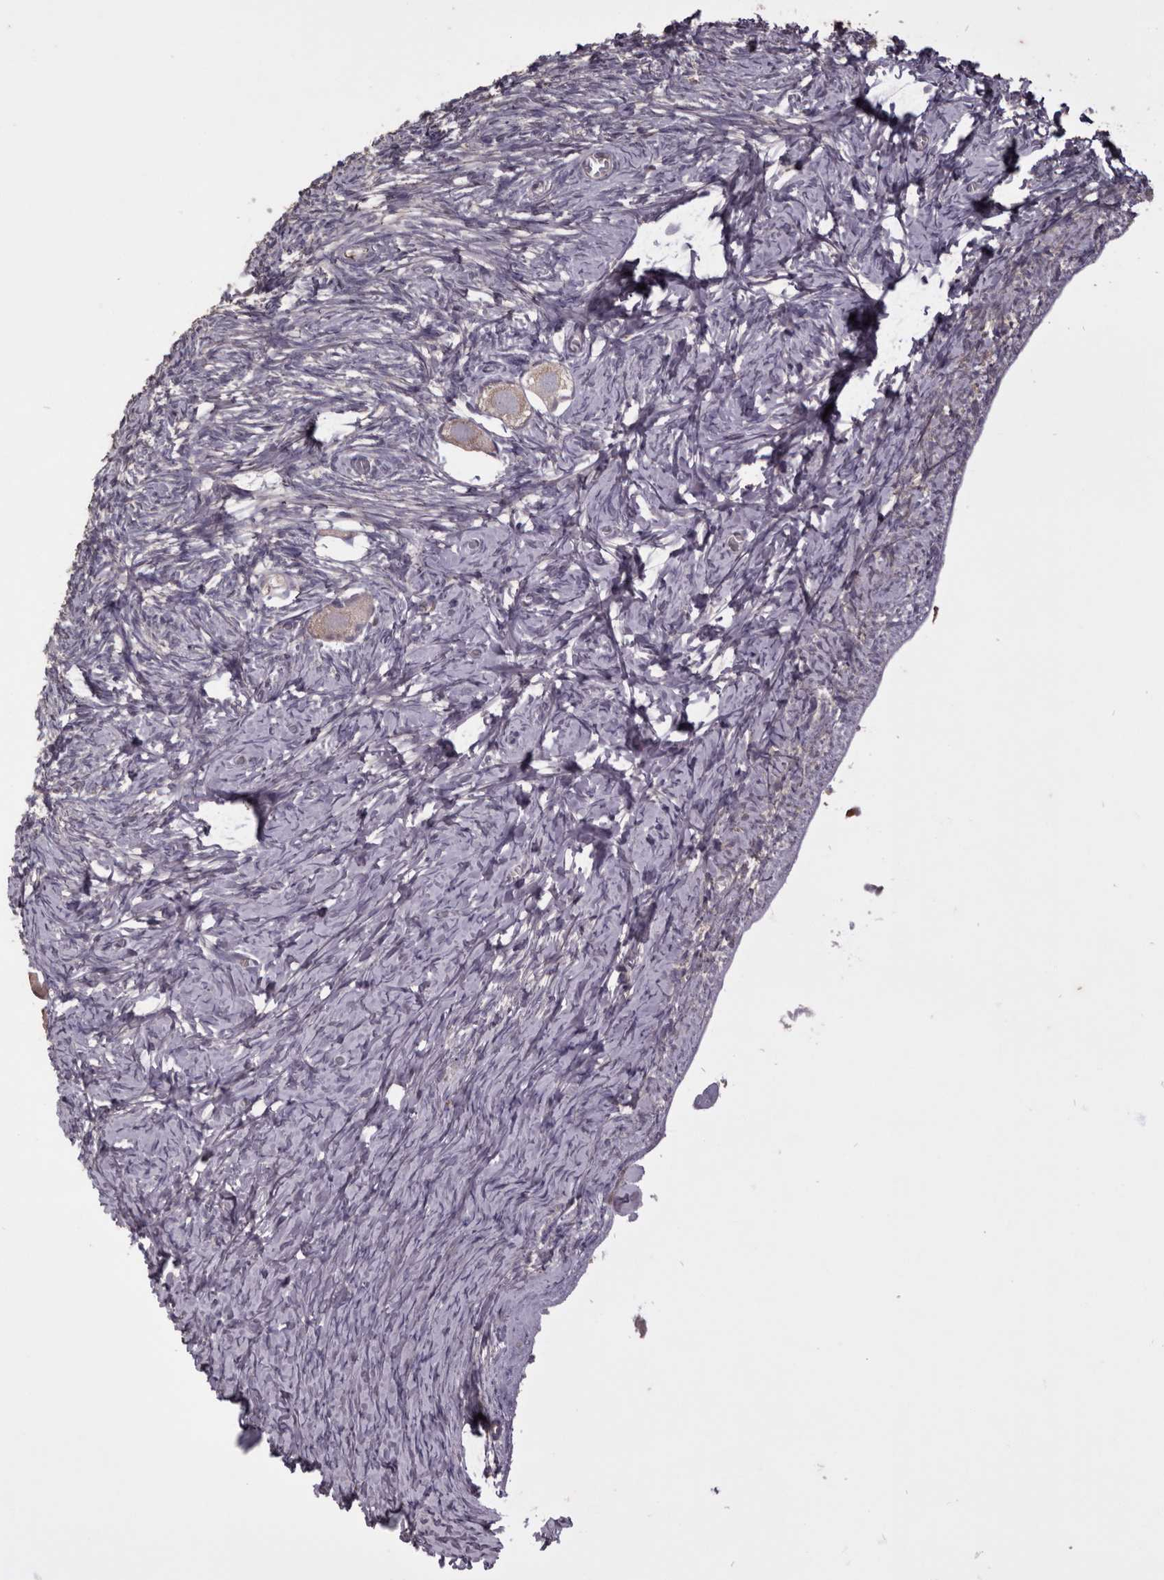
{"staining": {"intensity": "weak", "quantity": ">75%", "location": "cytoplasmic/membranous"}, "tissue": "ovary", "cell_type": "Follicle cells", "image_type": "normal", "snomed": [{"axis": "morphology", "description": "Normal tissue, NOS"}, {"axis": "topography", "description": "Ovary"}], "caption": "DAB immunohistochemical staining of normal ovary displays weak cytoplasmic/membranous protein positivity in about >75% of follicle cells. The protein of interest is stained brown, and the nuclei are stained in blue (DAB (3,3'-diaminobenzidine) IHC with brightfield microscopy, high magnification).", "gene": "HCAR2", "patient": {"sex": "female", "age": 27}}